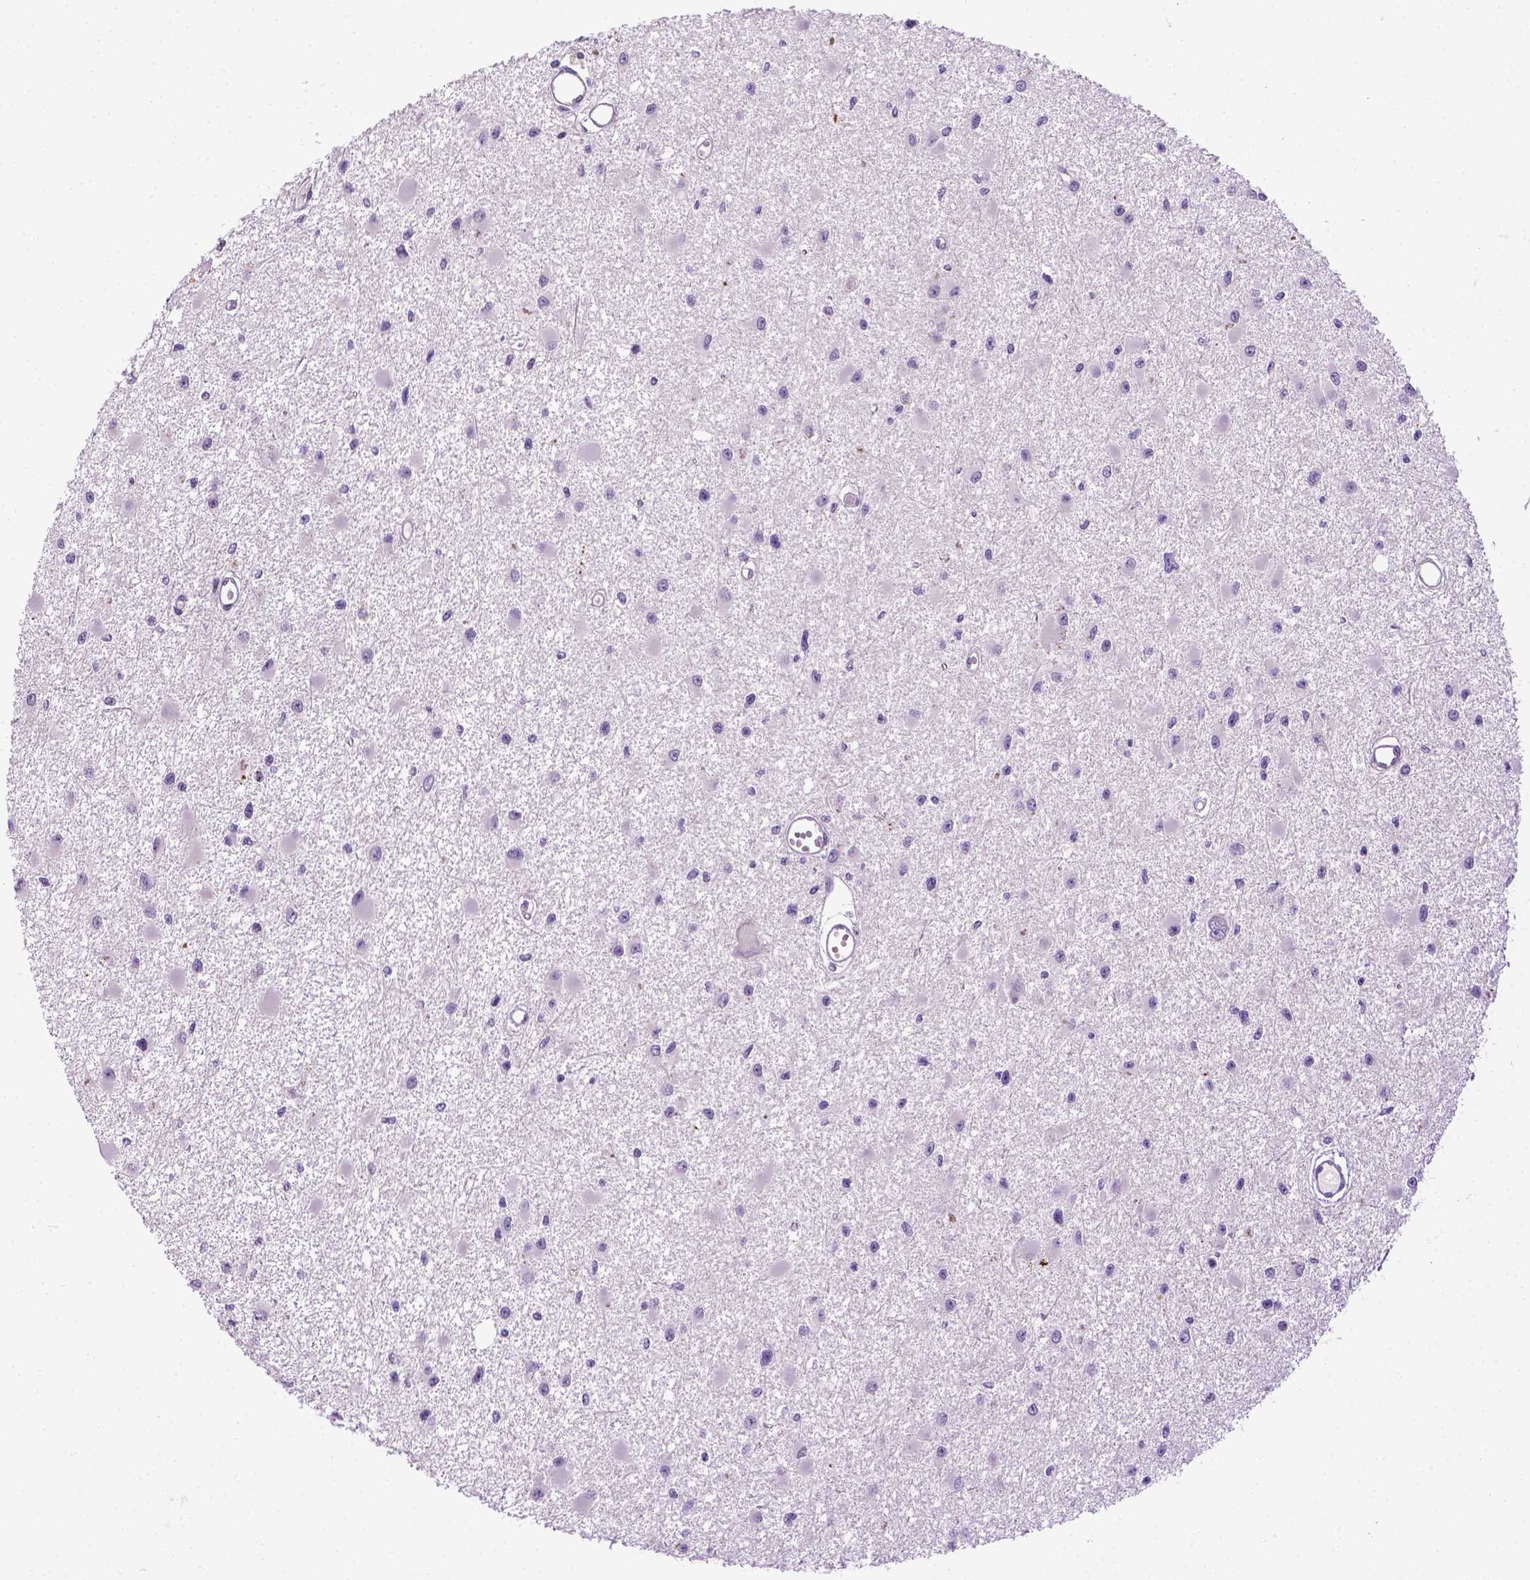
{"staining": {"intensity": "negative", "quantity": "none", "location": "none"}, "tissue": "glioma", "cell_type": "Tumor cells", "image_type": "cancer", "snomed": [{"axis": "morphology", "description": "Glioma, malignant, High grade"}, {"axis": "topography", "description": "Brain"}], "caption": "This is a micrograph of IHC staining of high-grade glioma (malignant), which shows no expression in tumor cells.", "gene": "SPECC1L", "patient": {"sex": "male", "age": 54}}